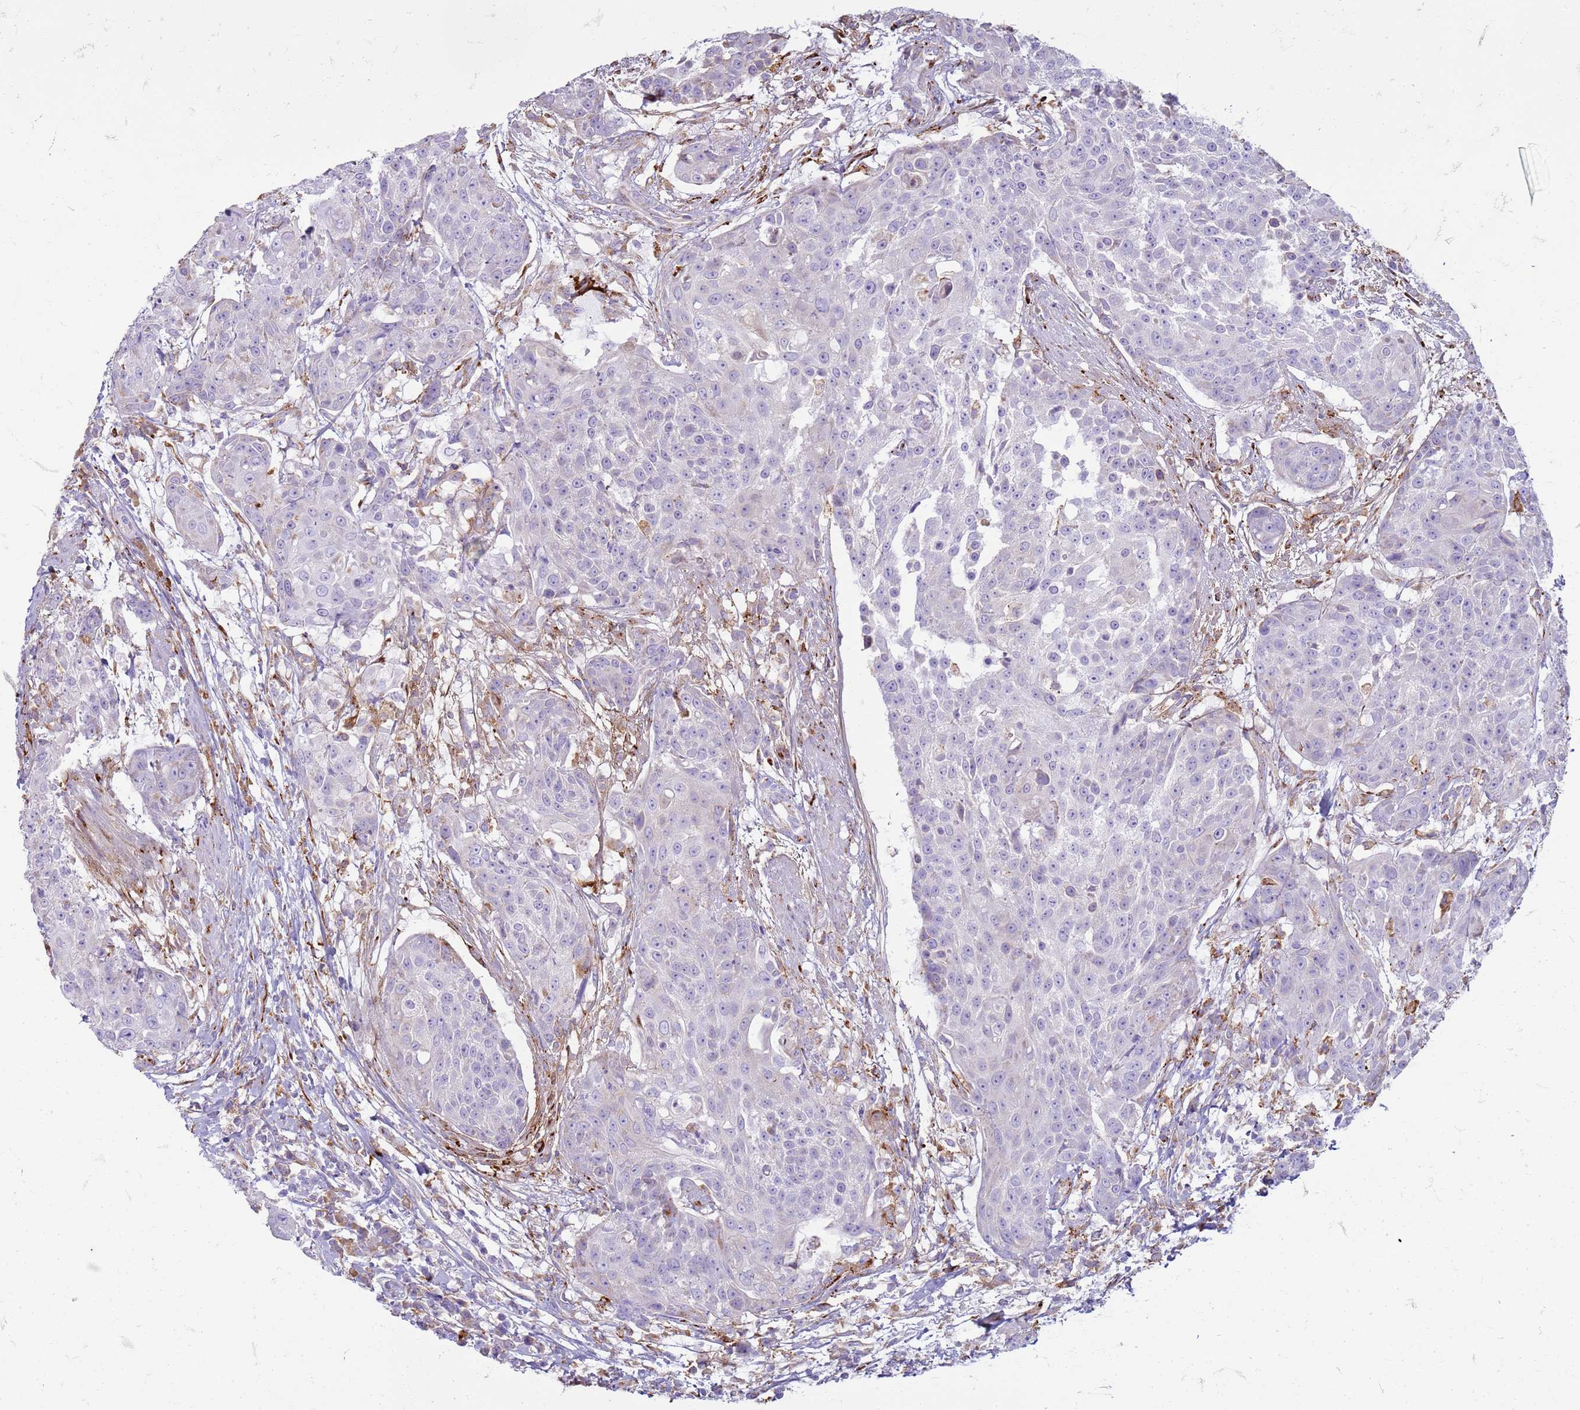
{"staining": {"intensity": "negative", "quantity": "none", "location": "none"}, "tissue": "urothelial cancer", "cell_type": "Tumor cells", "image_type": "cancer", "snomed": [{"axis": "morphology", "description": "Urothelial carcinoma, High grade"}, {"axis": "topography", "description": "Urinary bladder"}], "caption": "Tumor cells show no significant protein staining in urothelial cancer.", "gene": "PDK3", "patient": {"sex": "female", "age": 63}}